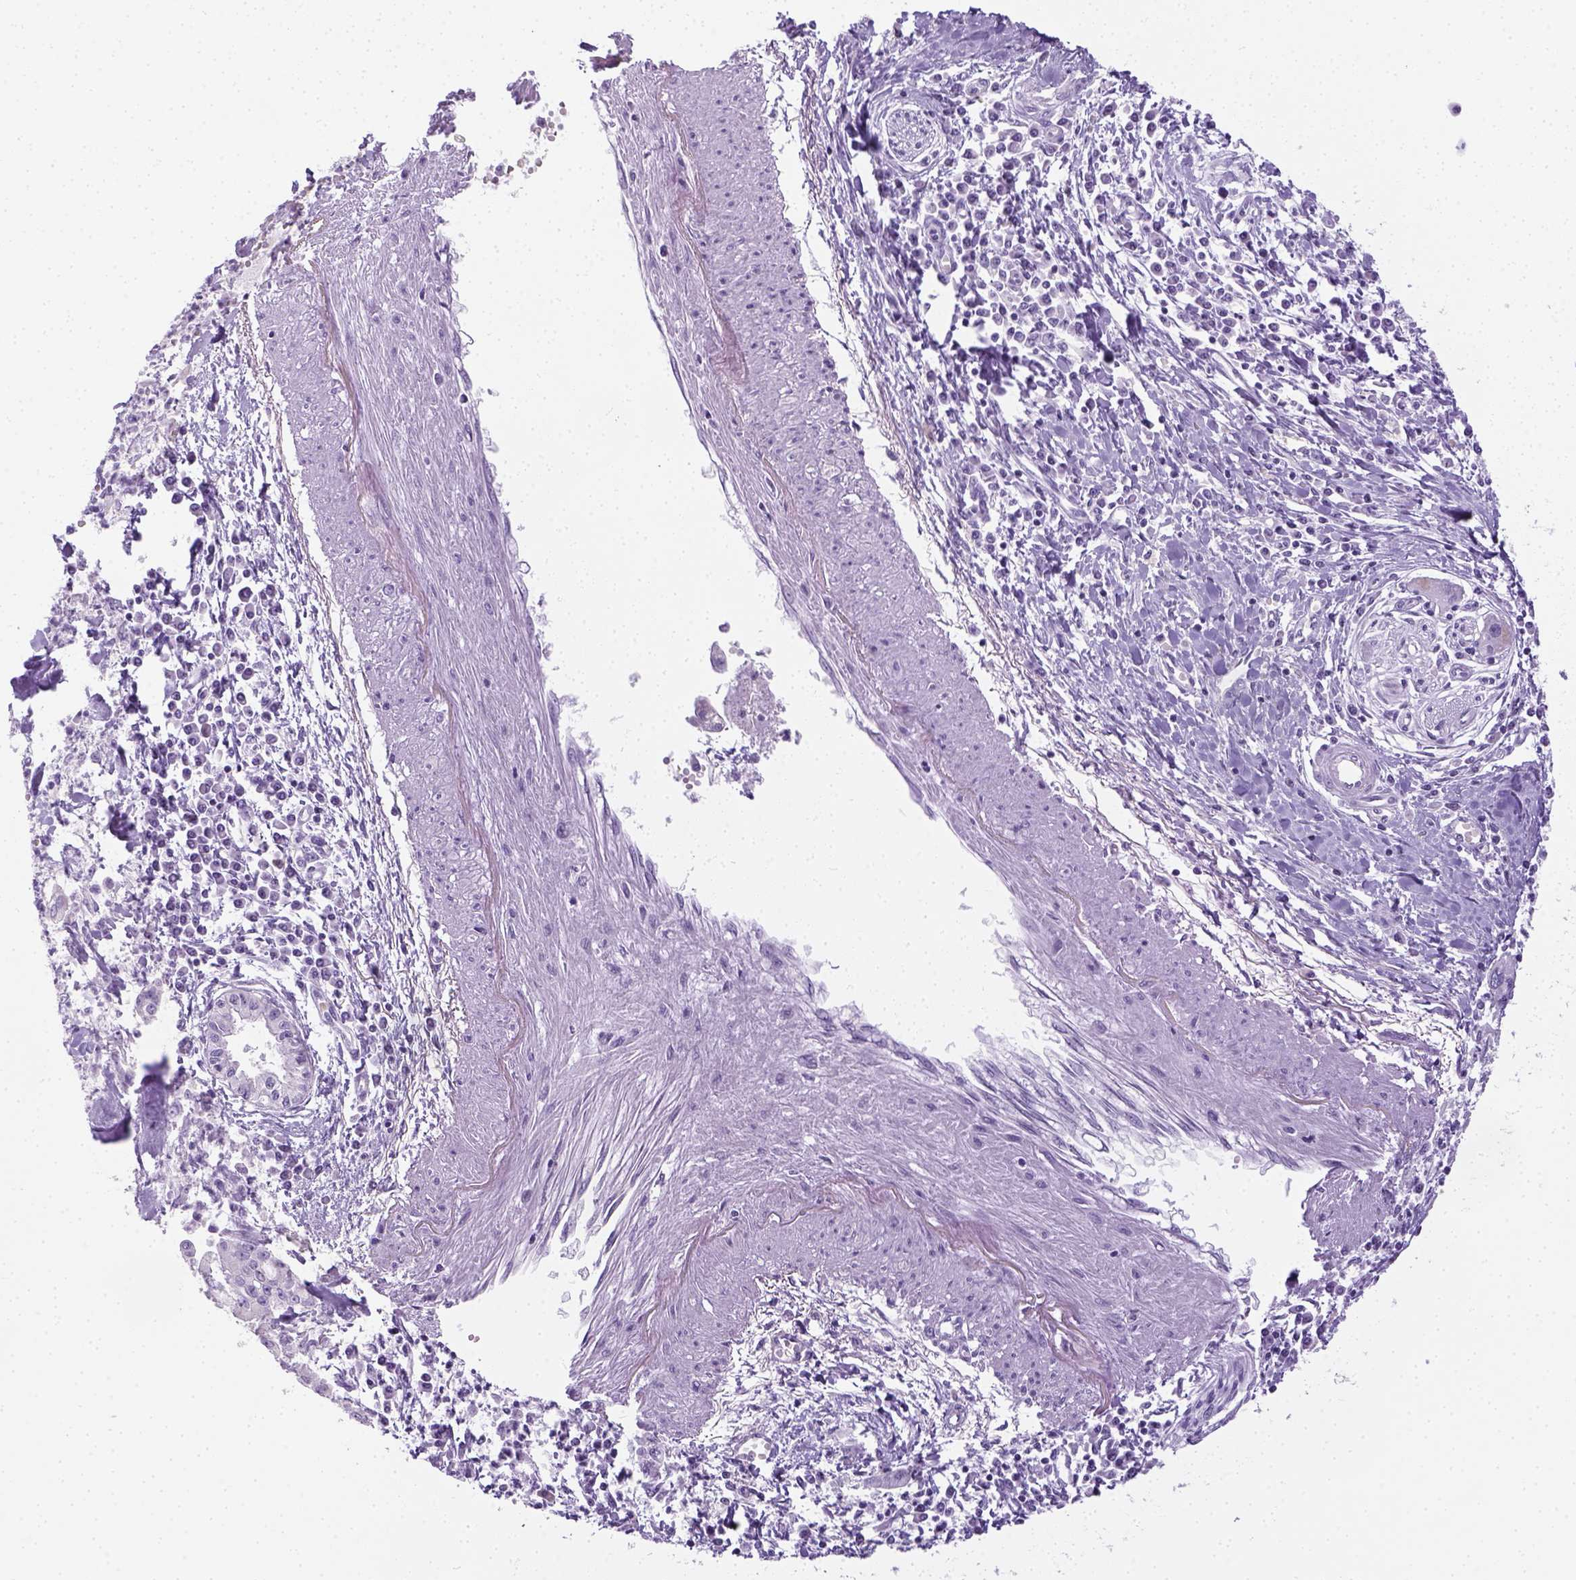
{"staining": {"intensity": "negative", "quantity": "none", "location": "none"}, "tissue": "pancreatic cancer", "cell_type": "Tumor cells", "image_type": "cancer", "snomed": [{"axis": "morphology", "description": "Adenocarcinoma, NOS"}, {"axis": "topography", "description": "Pancreas"}], "caption": "The immunohistochemistry histopathology image has no significant expression in tumor cells of pancreatic cancer tissue.", "gene": "LGSN", "patient": {"sex": "male", "age": 72}}